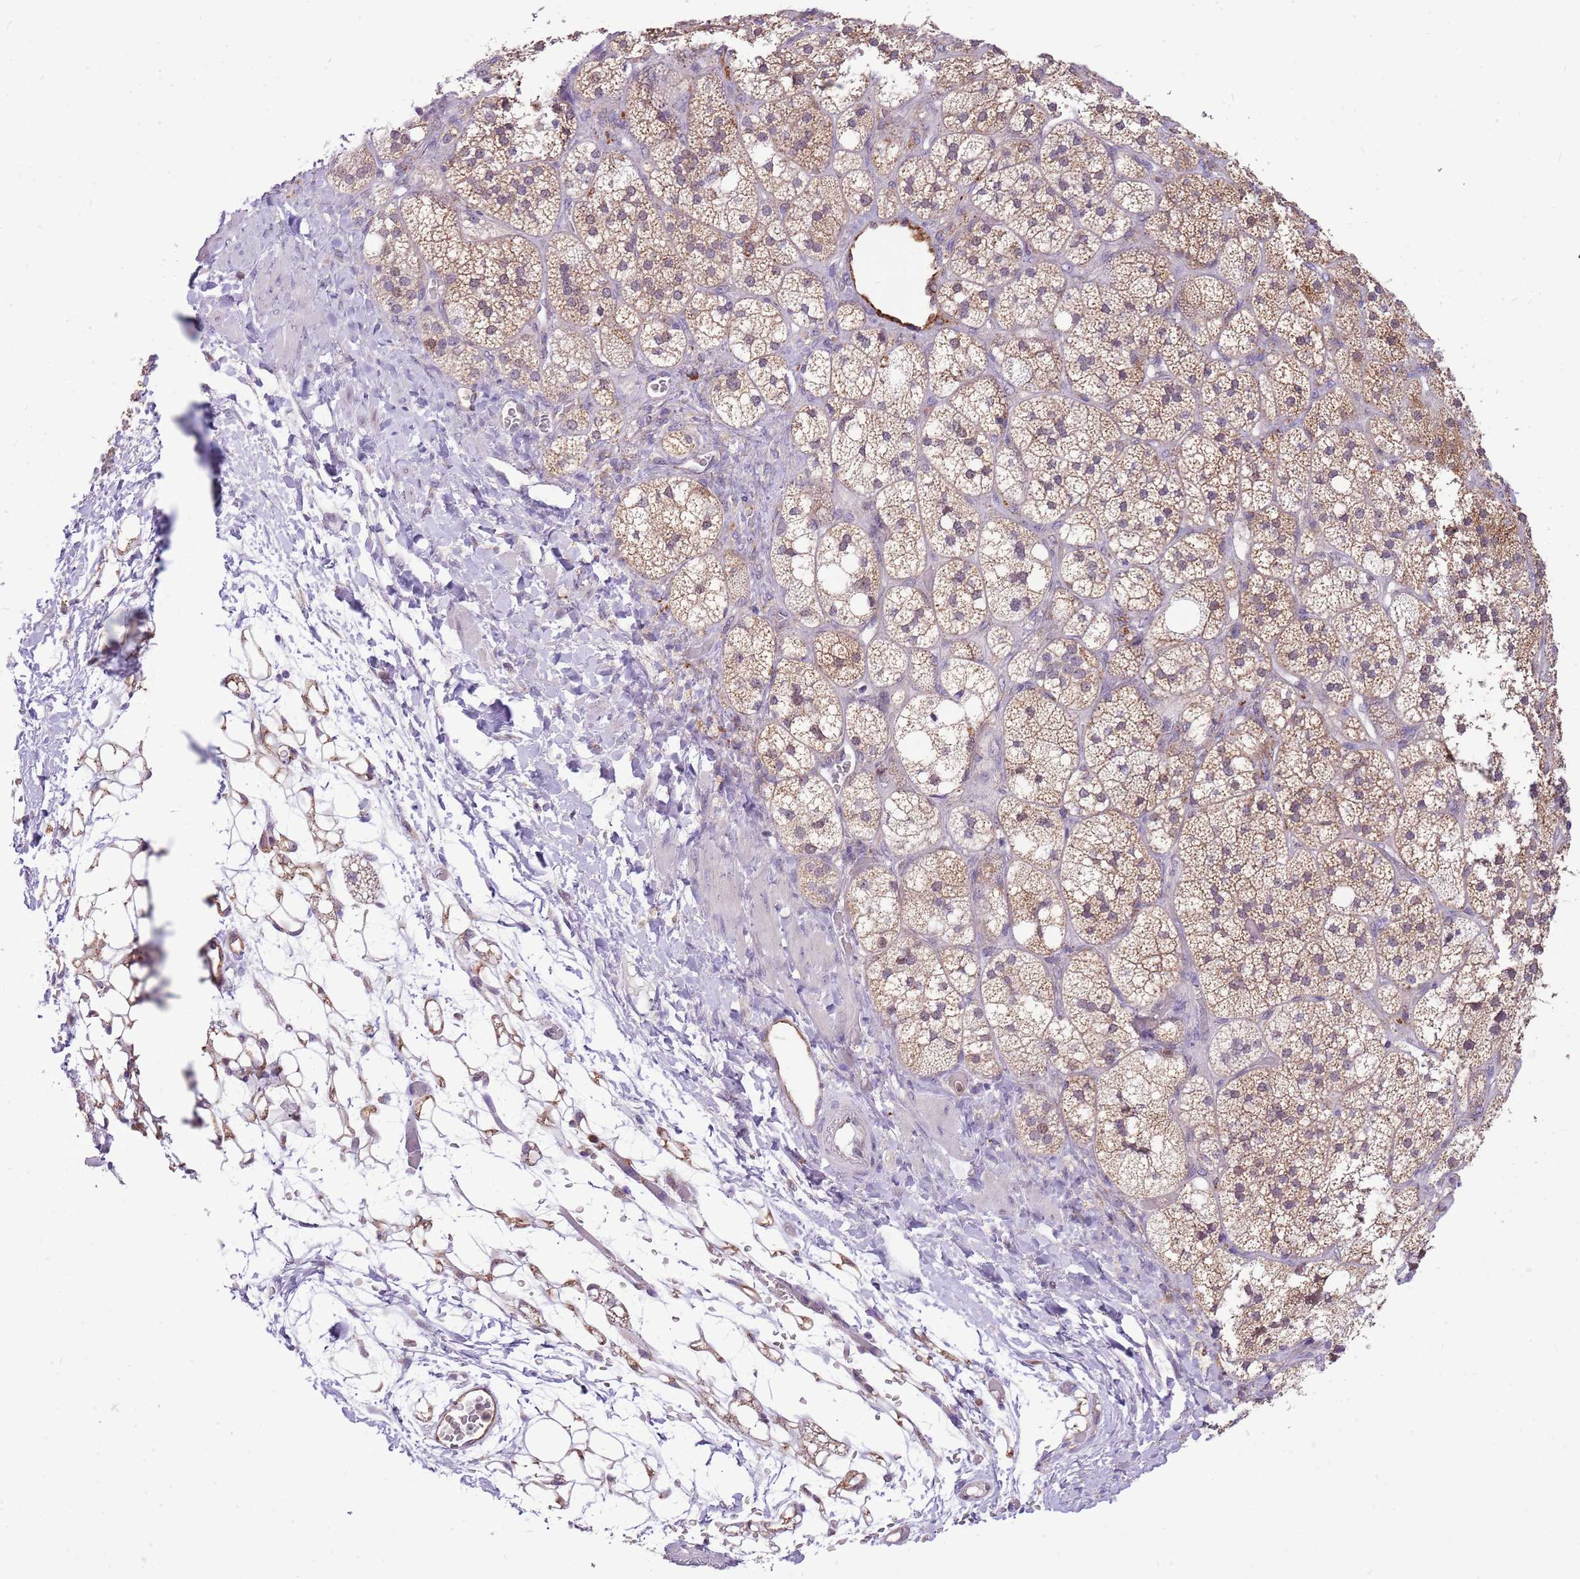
{"staining": {"intensity": "moderate", "quantity": ">75%", "location": "cytoplasmic/membranous"}, "tissue": "adrenal gland", "cell_type": "Glandular cells", "image_type": "normal", "snomed": [{"axis": "morphology", "description": "Normal tissue, NOS"}, {"axis": "topography", "description": "Adrenal gland"}], "caption": "The micrograph shows a brown stain indicating the presence of a protein in the cytoplasmic/membranous of glandular cells in adrenal gland. Nuclei are stained in blue.", "gene": "PCNX1", "patient": {"sex": "male", "age": 61}}